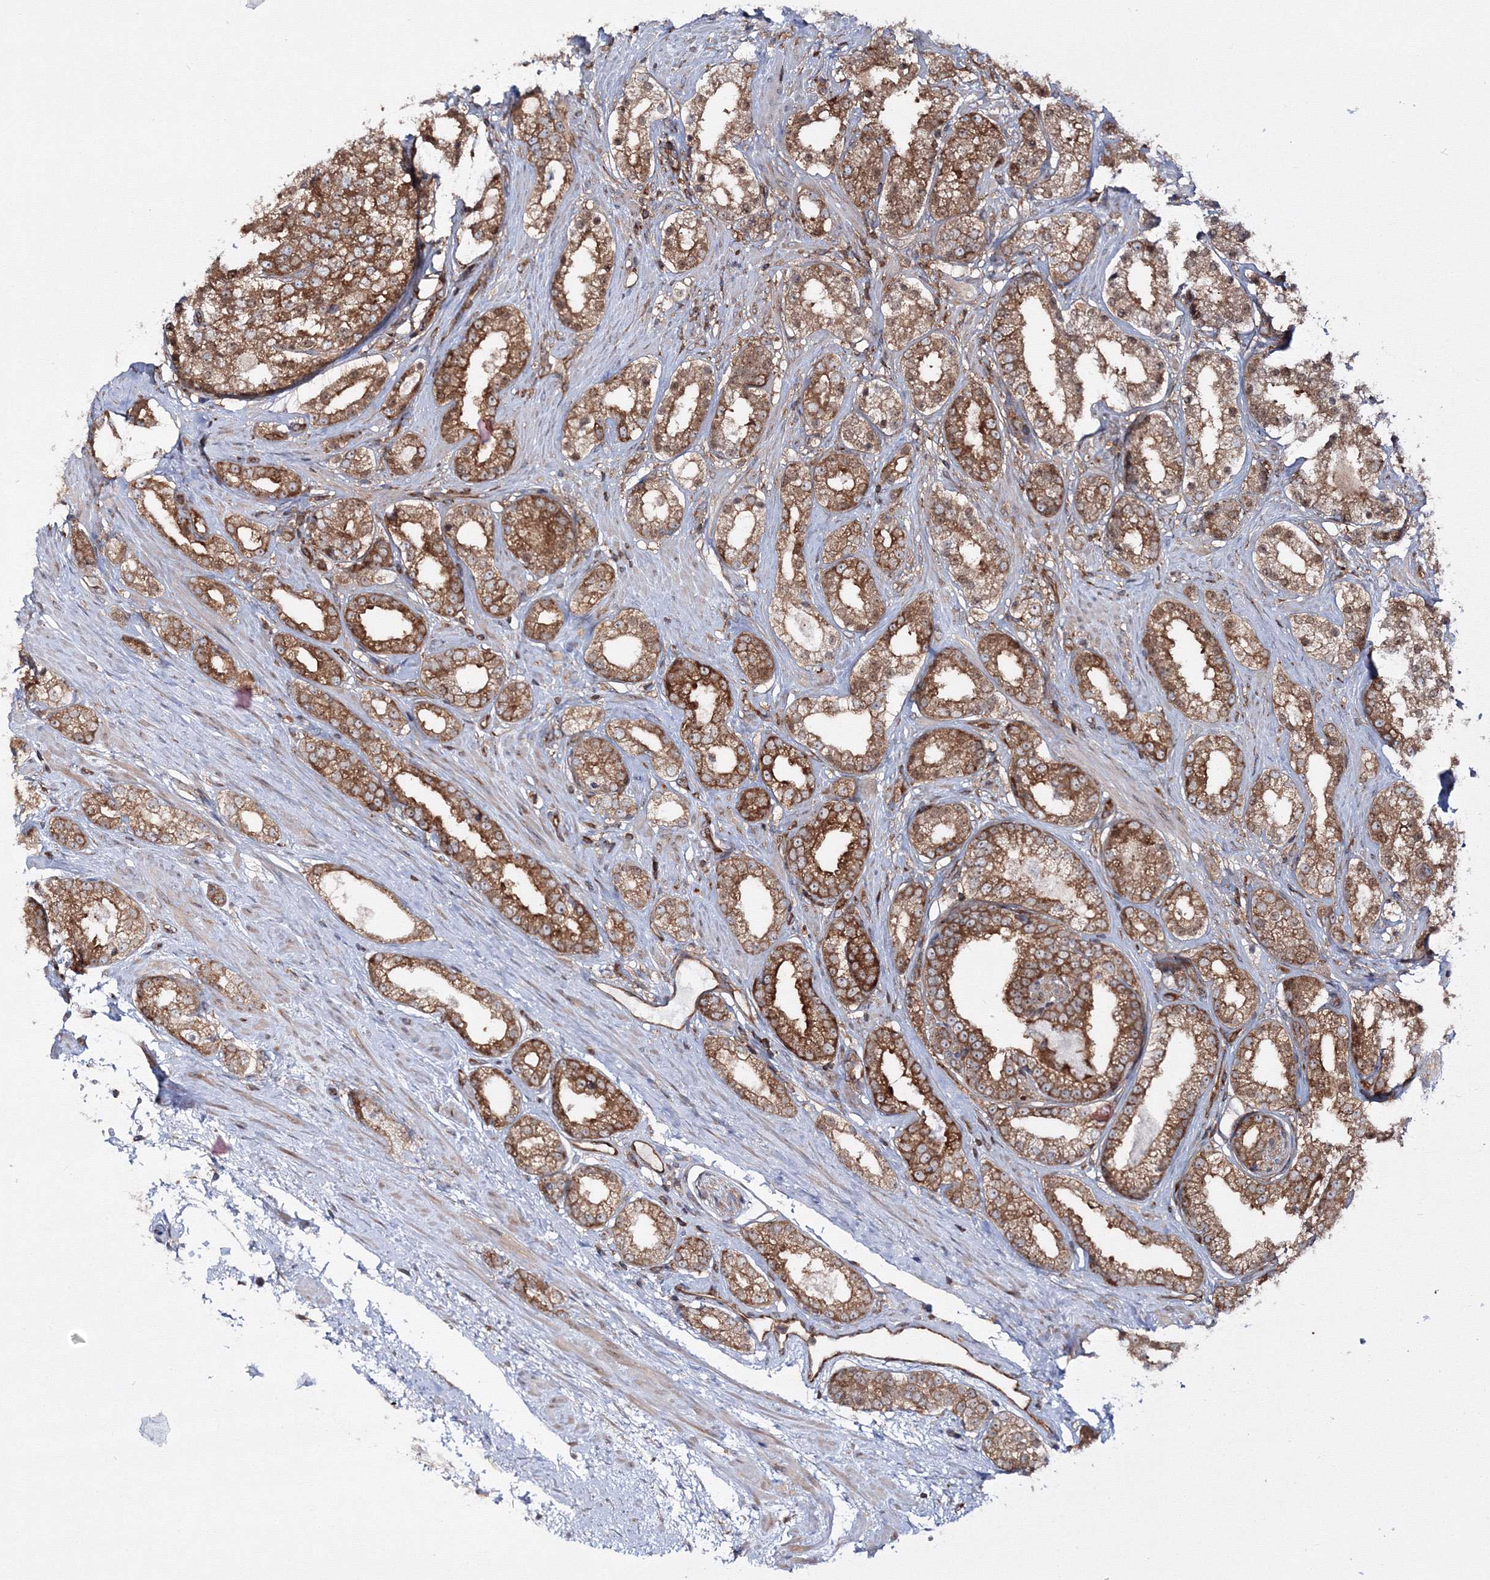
{"staining": {"intensity": "moderate", "quantity": ">75%", "location": "cytoplasmic/membranous"}, "tissue": "prostate cancer", "cell_type": "Tumor cells", "image_type": "cancer", "snomed": [{"axis": "morphology", "description": "Normal tissue, NOS"}, {"axis": "morphology", "description": "Adenocarcinoma, High grade"}, {"axis": "topography", "description": "Prostate"}], "caption": "This is a photomicrograph of immunohistochemistry (IHC) staining of high-grade adenocarcinoma (prostate), which shows moderate positivity in the cytoplasmic/membranous of tumor cells.", "gene": "HARS1", "patient": {"sex": "male", "age": 83}}